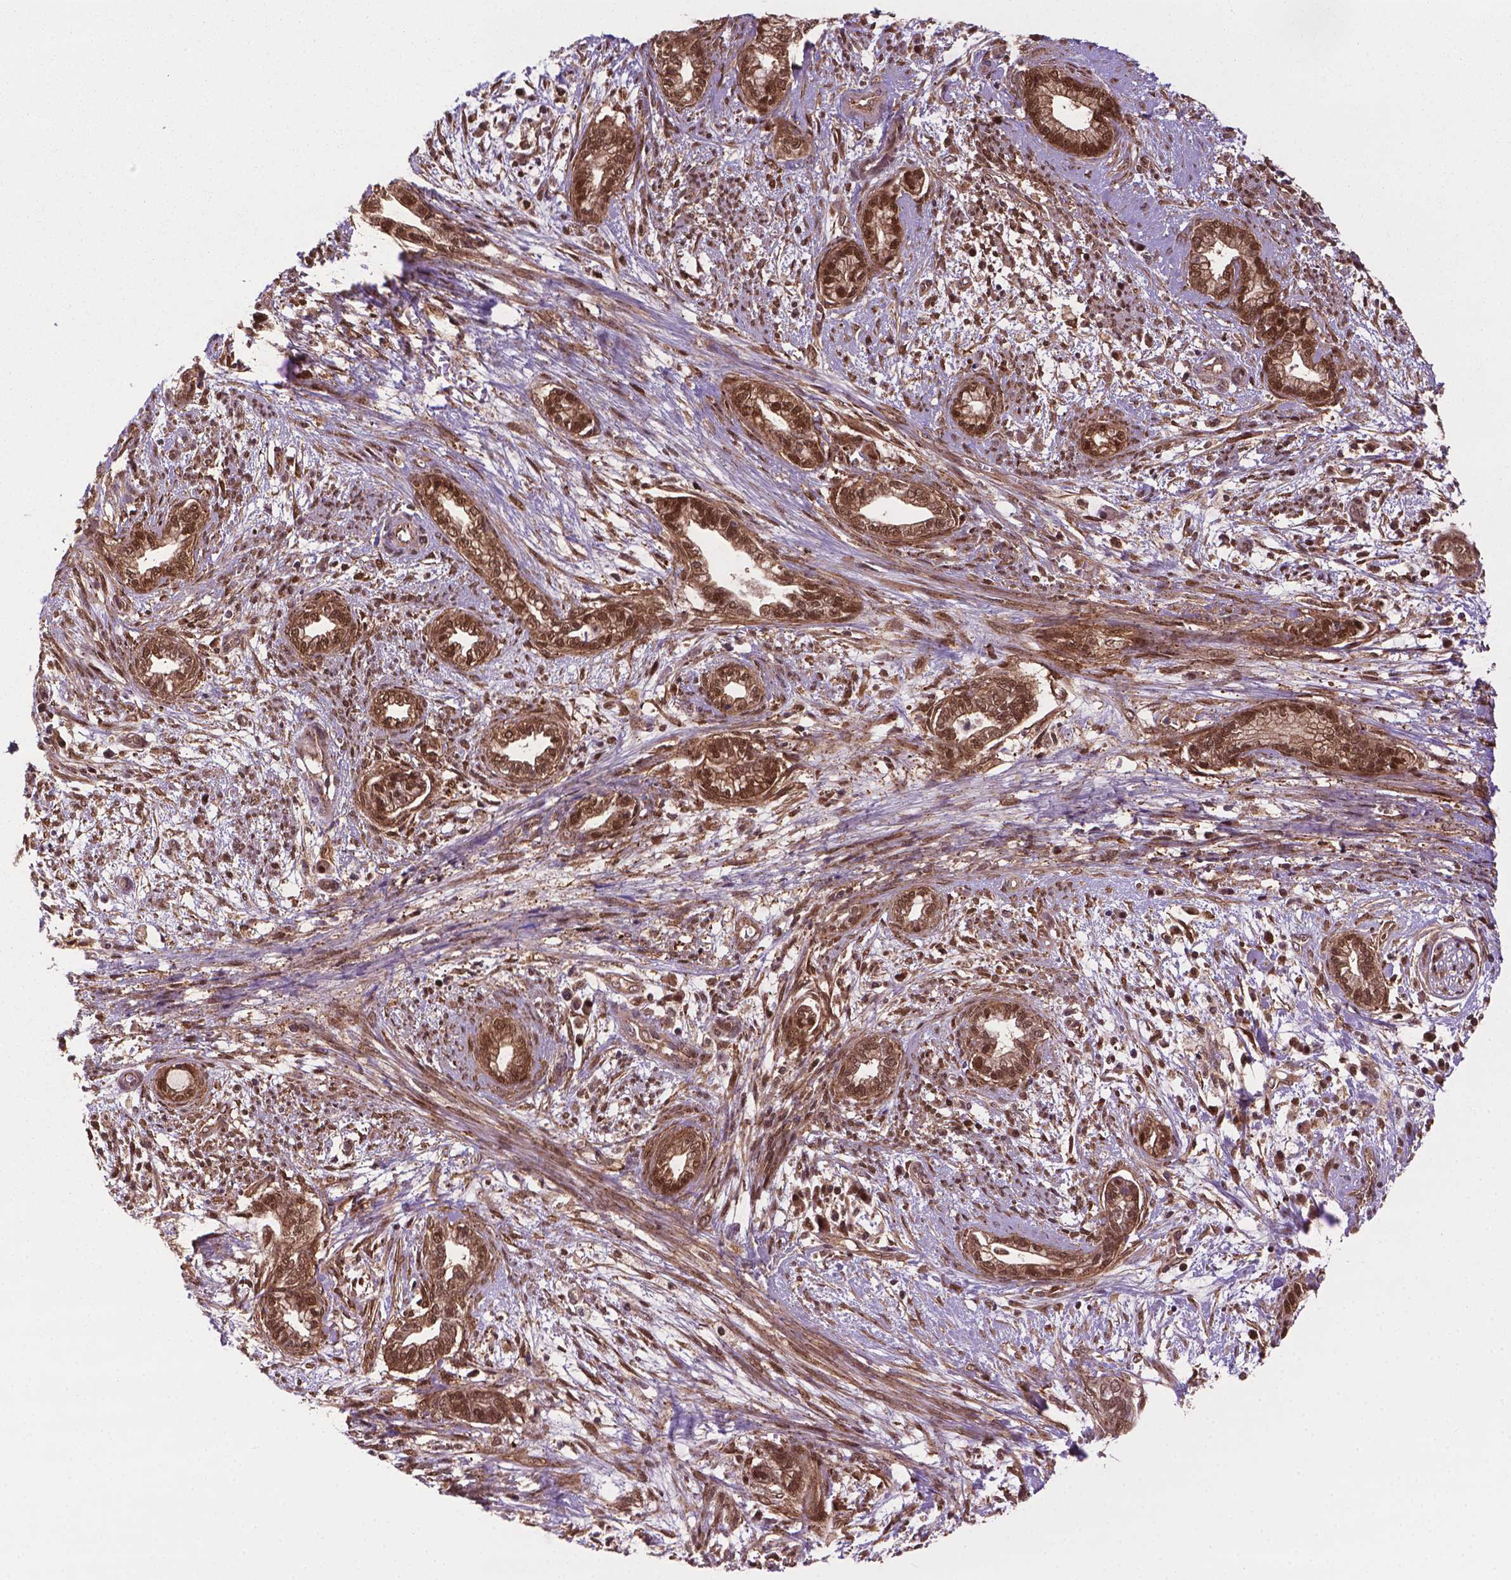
{"staining": {"intensity": "moderate", "quantity": ">75%", "location": "cytoplasmic/membranous,nuclear"}, "tissue": "cervical cancer", "cell_type": "Tumor cells", "image_type": "cancer", "snomed": [{"axis": "morphology", "description": "Adenocarcinoma, NOS"}, {"axis": "topography", "description": "Cervix"}], "caption": "Protein expression analysis of human adenocarcinoma (cervical) reveals moderate cytoplasmic/membranous and nuclear positivity in approximately >75% of tumor cells.", "gene": "PLIN3", "patient": {"sex": "female", "age": 62}}